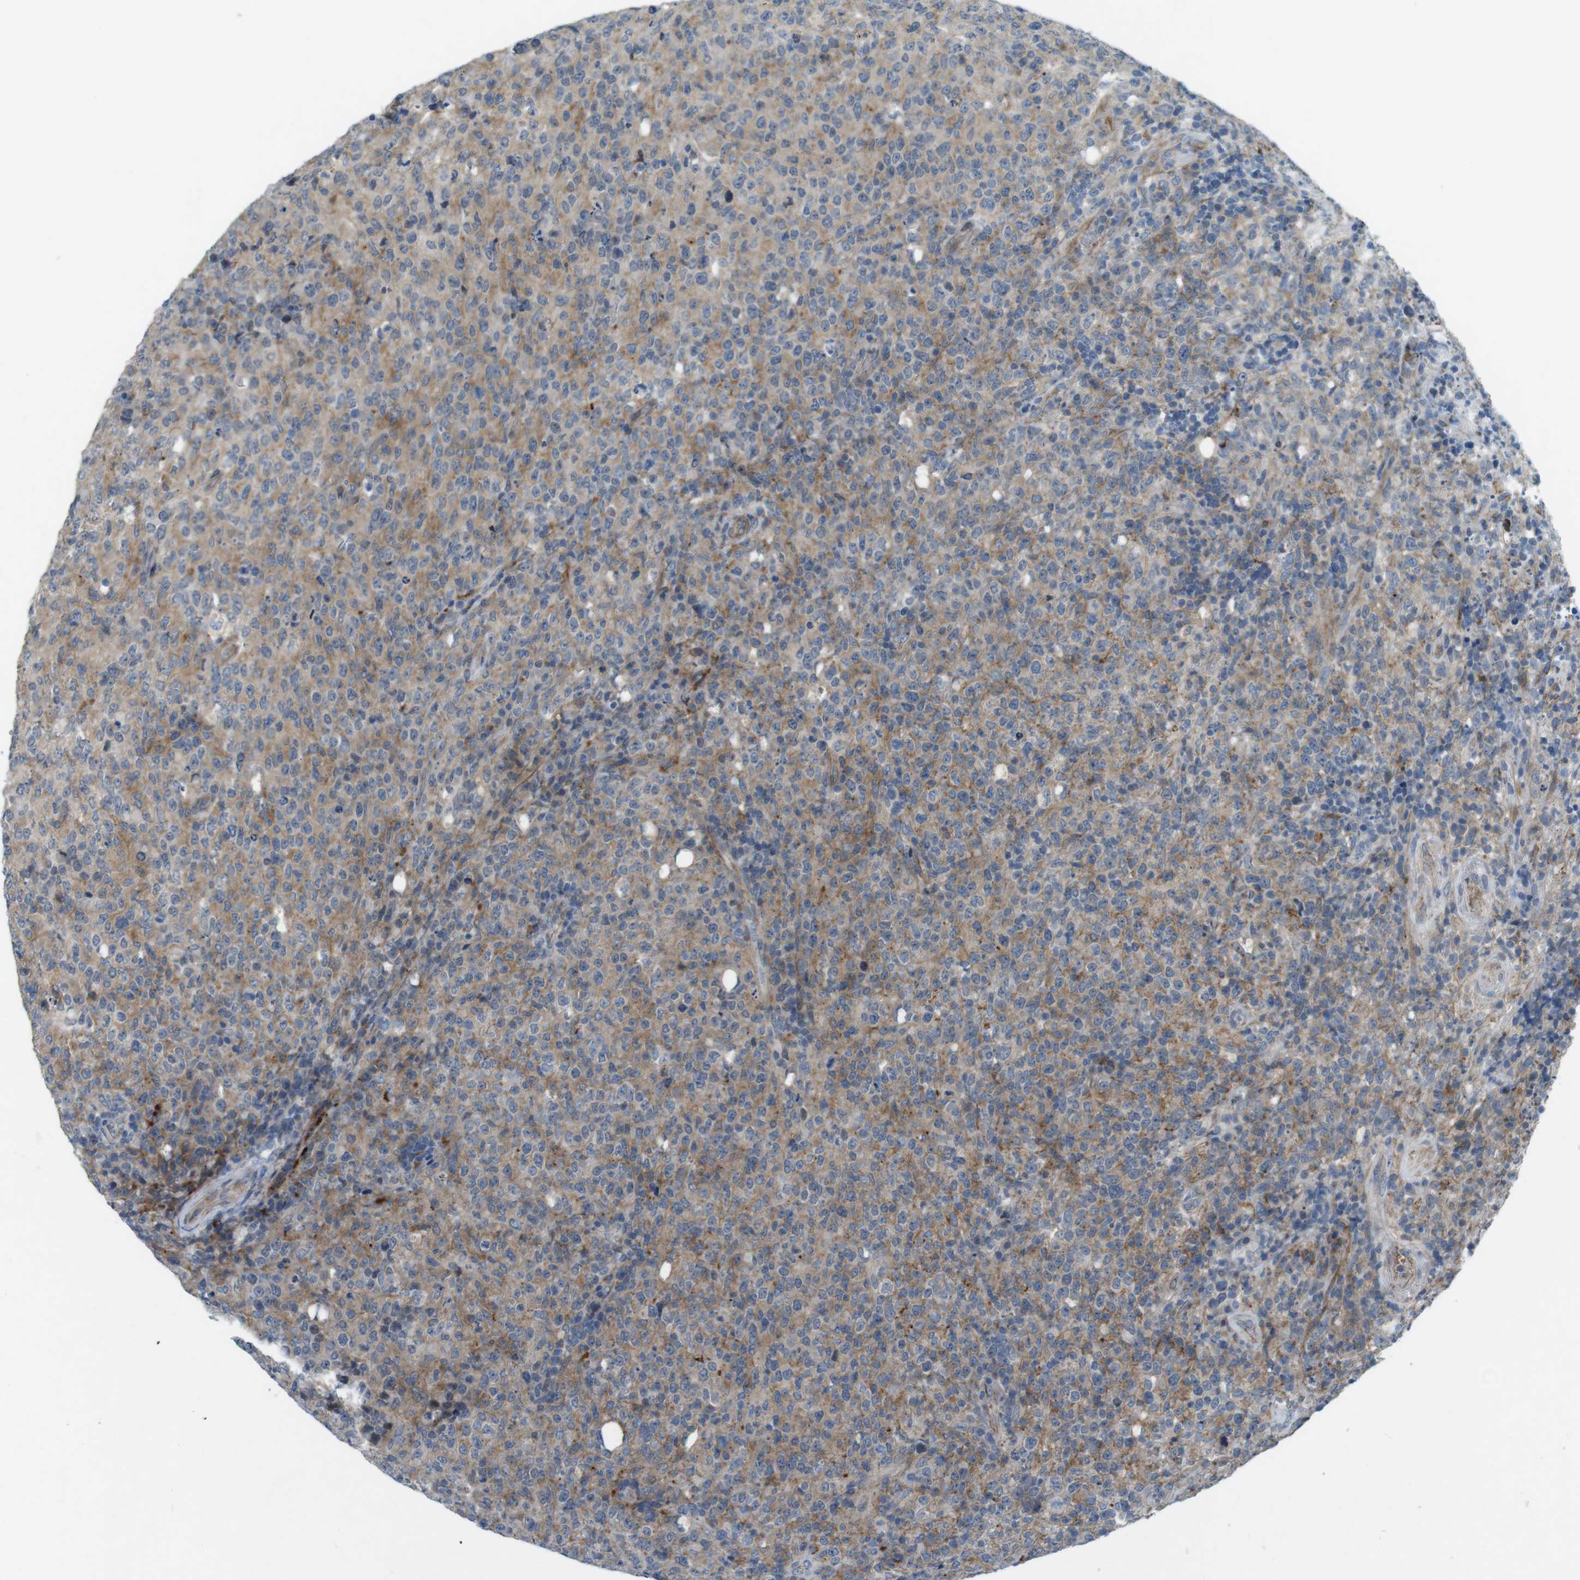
{"staining": {"intensity": "moderate", "quantity": ">75%", "location": "cytoplasmic/membranous"}, "tissue": "lymphoma", "cell_type": "Tumor cells", "image_type": "cancer", "snomed": [{"axis": "morphology", "description": "Malignant lymphoma, non-Hodgkin's type, High grade"}, {"axis": "topography", "description": "Tonsil"}], "caption": "Immunohistochemistry (IHC) micrograph of neoplastic tissue: lymphoma stained using immunohistochemistry (IHC) exhibits medium levels of moderate protein expression localized specifically in the cytoplasmic/membranous of tumor cells, appearing as a cytoplasmic/membranous brown color.", "gene": "TYW1", "patient": {"sex": "female", "age": 36}}